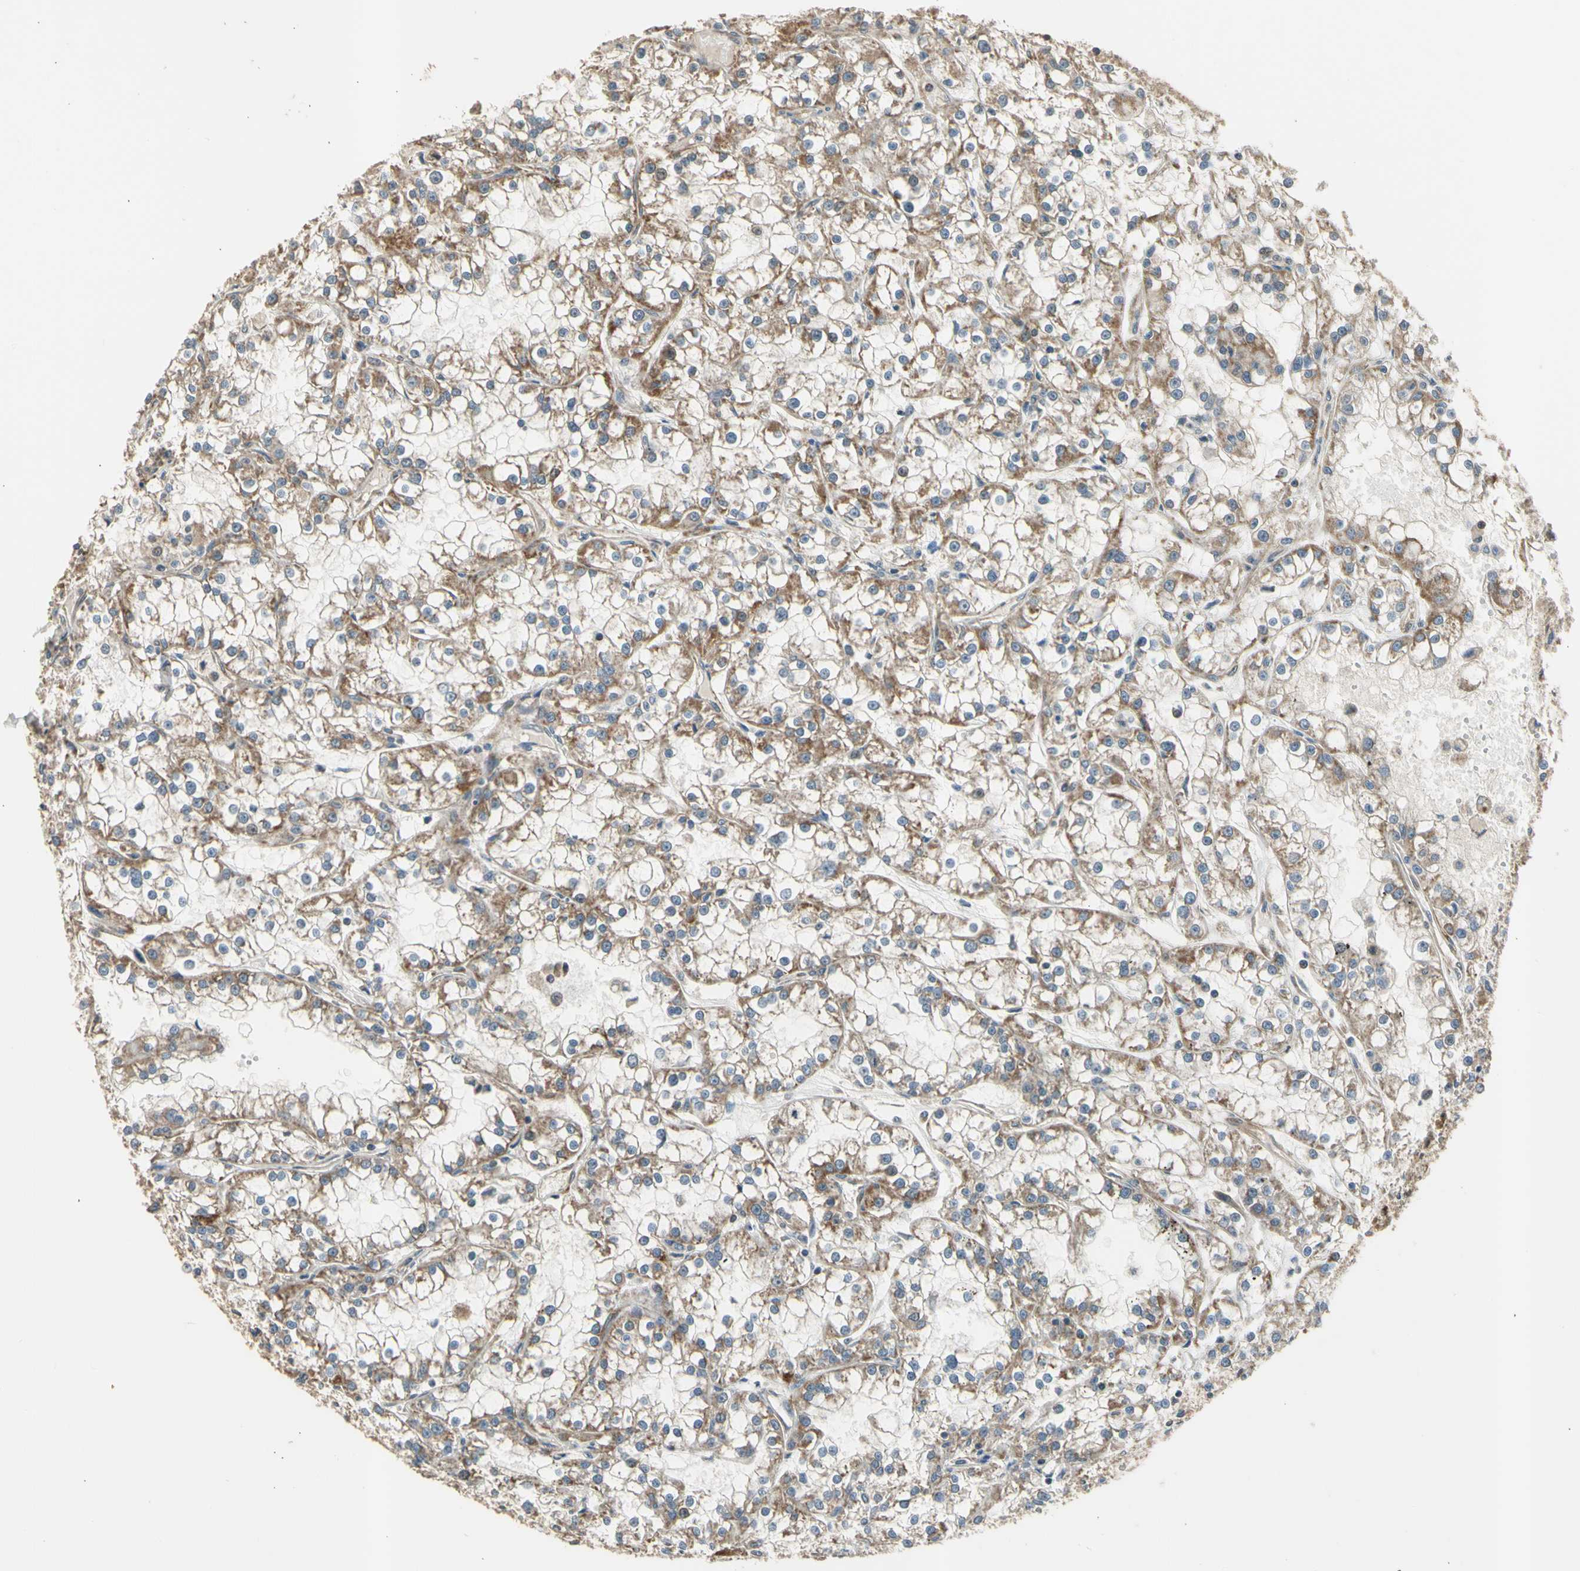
{"staining": {"intensity": "moderate", "quantity": "25%-75%", "location": "cytoplasmic/membranous"}, "tissue": "renal cancer", "cell_type": "Tumor cells", "image_type": "cancer", "snomed": [{"axis": "morphology", "description": "Adenocarcinoma, NOS"}, {"axis": "topography", "description": "Kidney"}], "caption": "Immunohistochemistry image of neoplastic tissue: renal cancer stained using immunohistochemistry exhibits medium levels of moderate protein expression localized specifically in the cytoplasmic/membranous of tumor cells, appearing as a cytoplasmic/membranous brown color.", "gene": "EFNB2", "patient": {"sex": "female", "age": 52}}